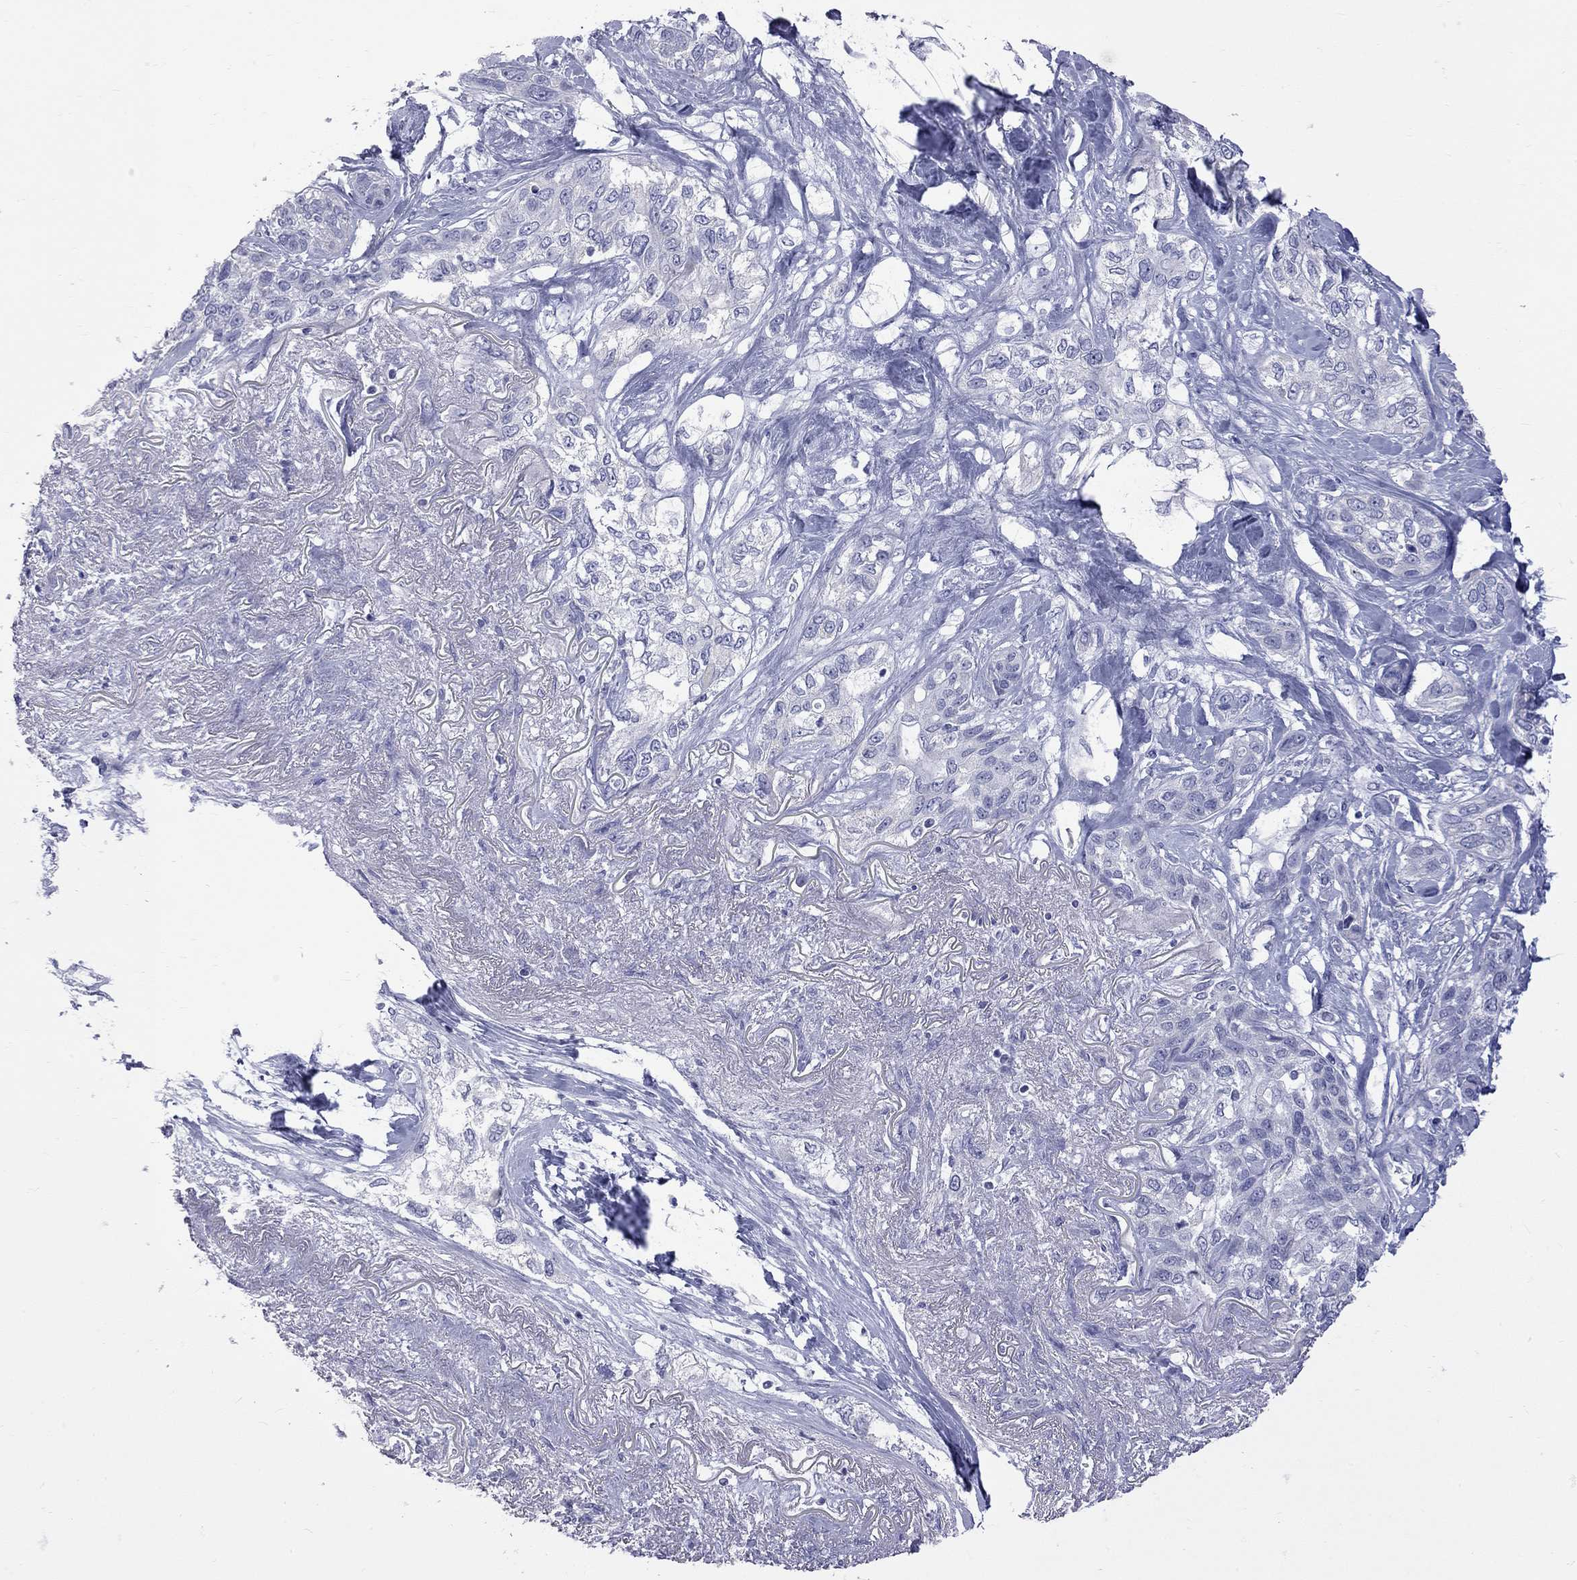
{"staining": {"intensity": "negative", "quantity": "none", "location": "none"}, "tissue": "lung cancer", "cell_type": "Tumor cells", "image_type": "cancer", "snomed": [{"axis": "morphology", "description": "Squamous cell carcinoma, NOS"}, {"axis": "topography", "description": "Lung"}], "caption": "A high-resolution image shows IHC staining of lung squamous cell carcinoma, which shows no significant positivity in tumor cells.", "gene": "KCND2", "patient": {"sex": "female", "age": 70}}